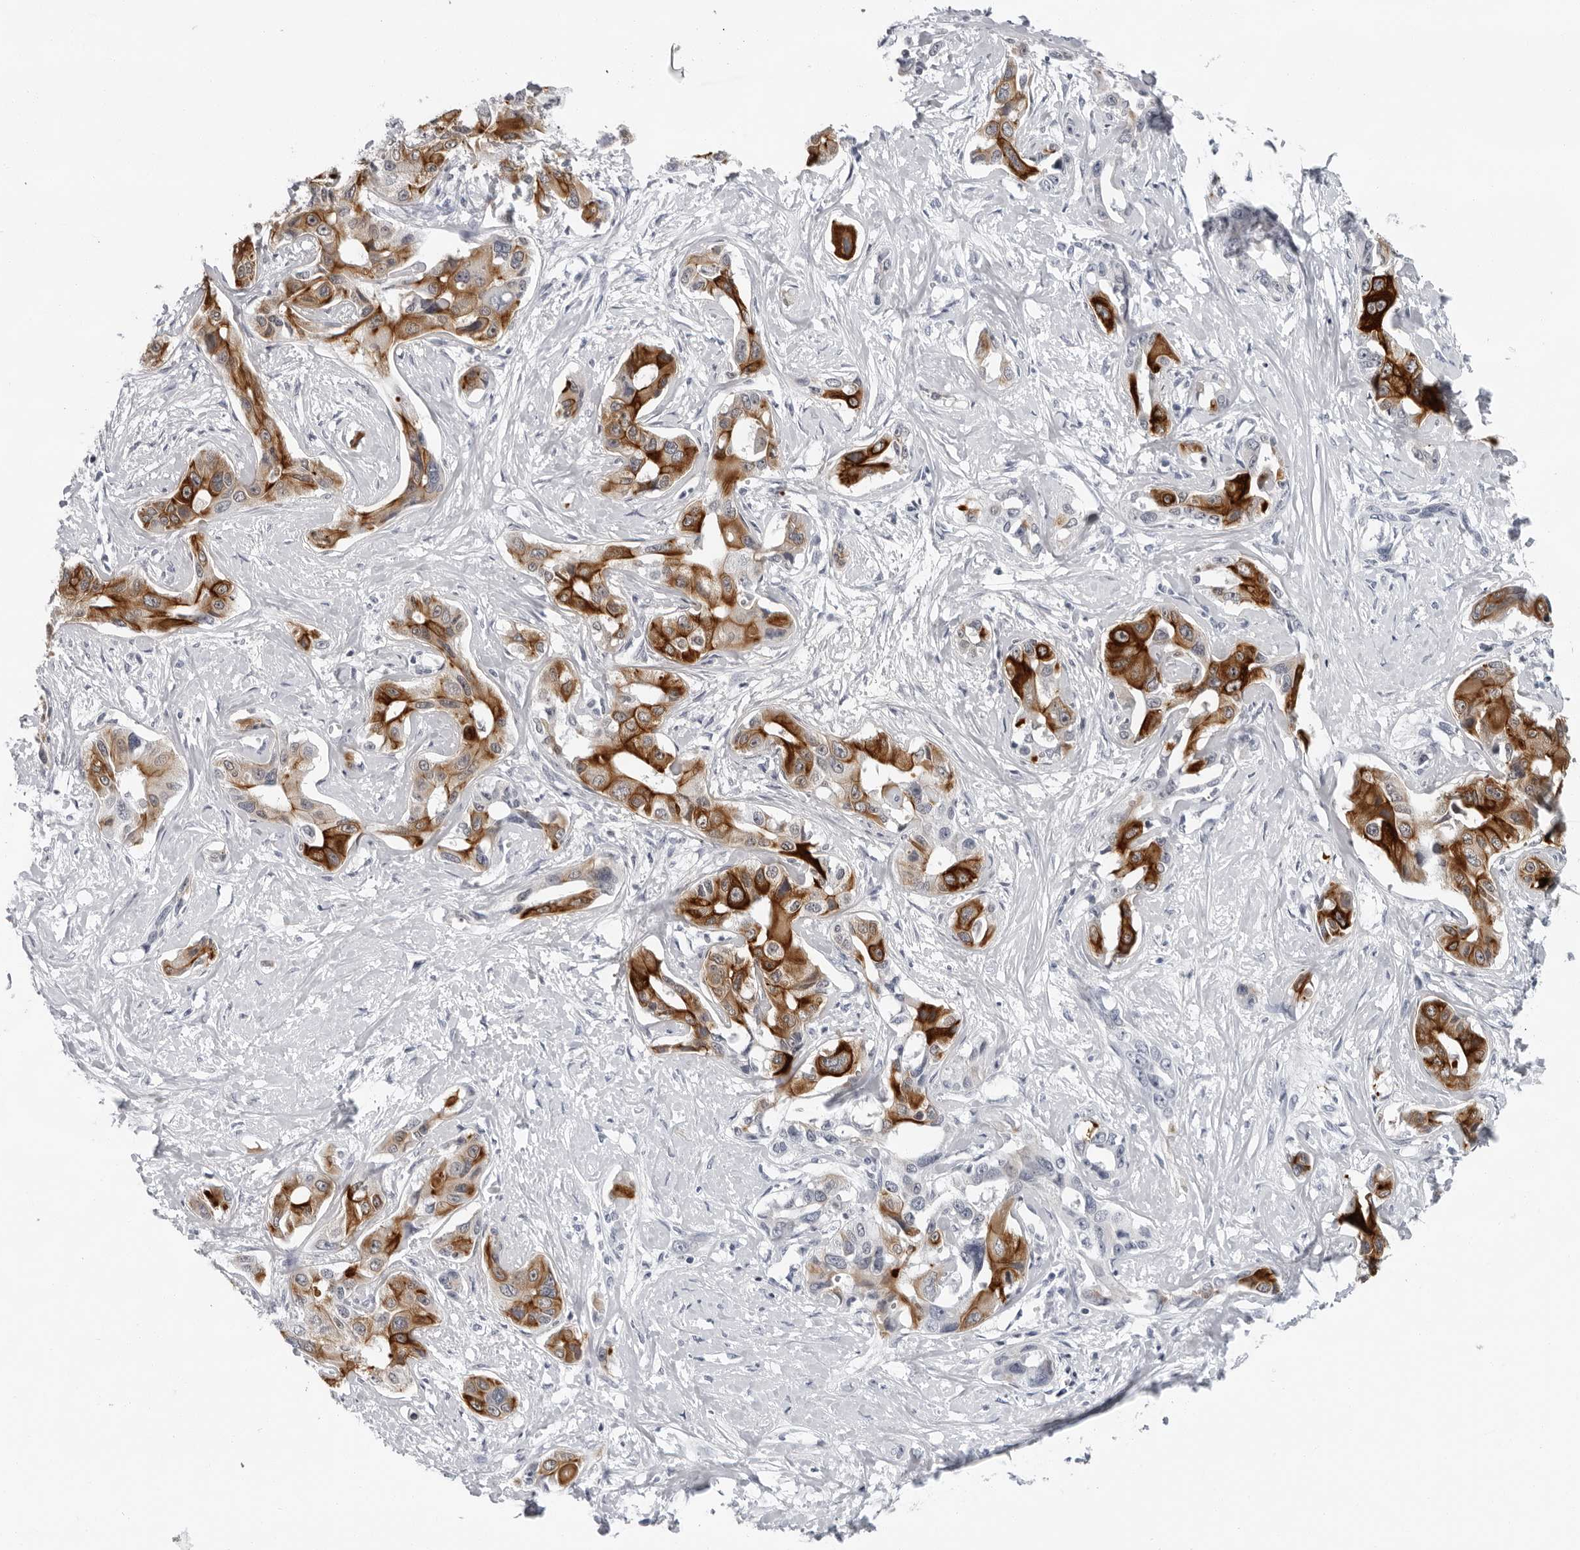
{"staining": {"intensity": "strong", "quantity": ">75%", "location": "cytoplasmic/membranous"}, "tissue": "liver cancer", "cell_type": "Tumor cells", "image_type": "cancer", "snomed": [{"axis": "morphology", "description": "Cholangiocarcinoma"}, {"axis": "topography", "description": "Liver"}], "caption": "The photomicrograph reveals staining of liver cancer (cholangiocarcinoma), revealing strong cytoplasmic/membranous protein expression (brown color) within tumor cells. (brown staining indicates protein expression, while blue staining denotes nuclei).", "gene": "CCDC28B", "patient": {"sex": "male", "age": 59}}